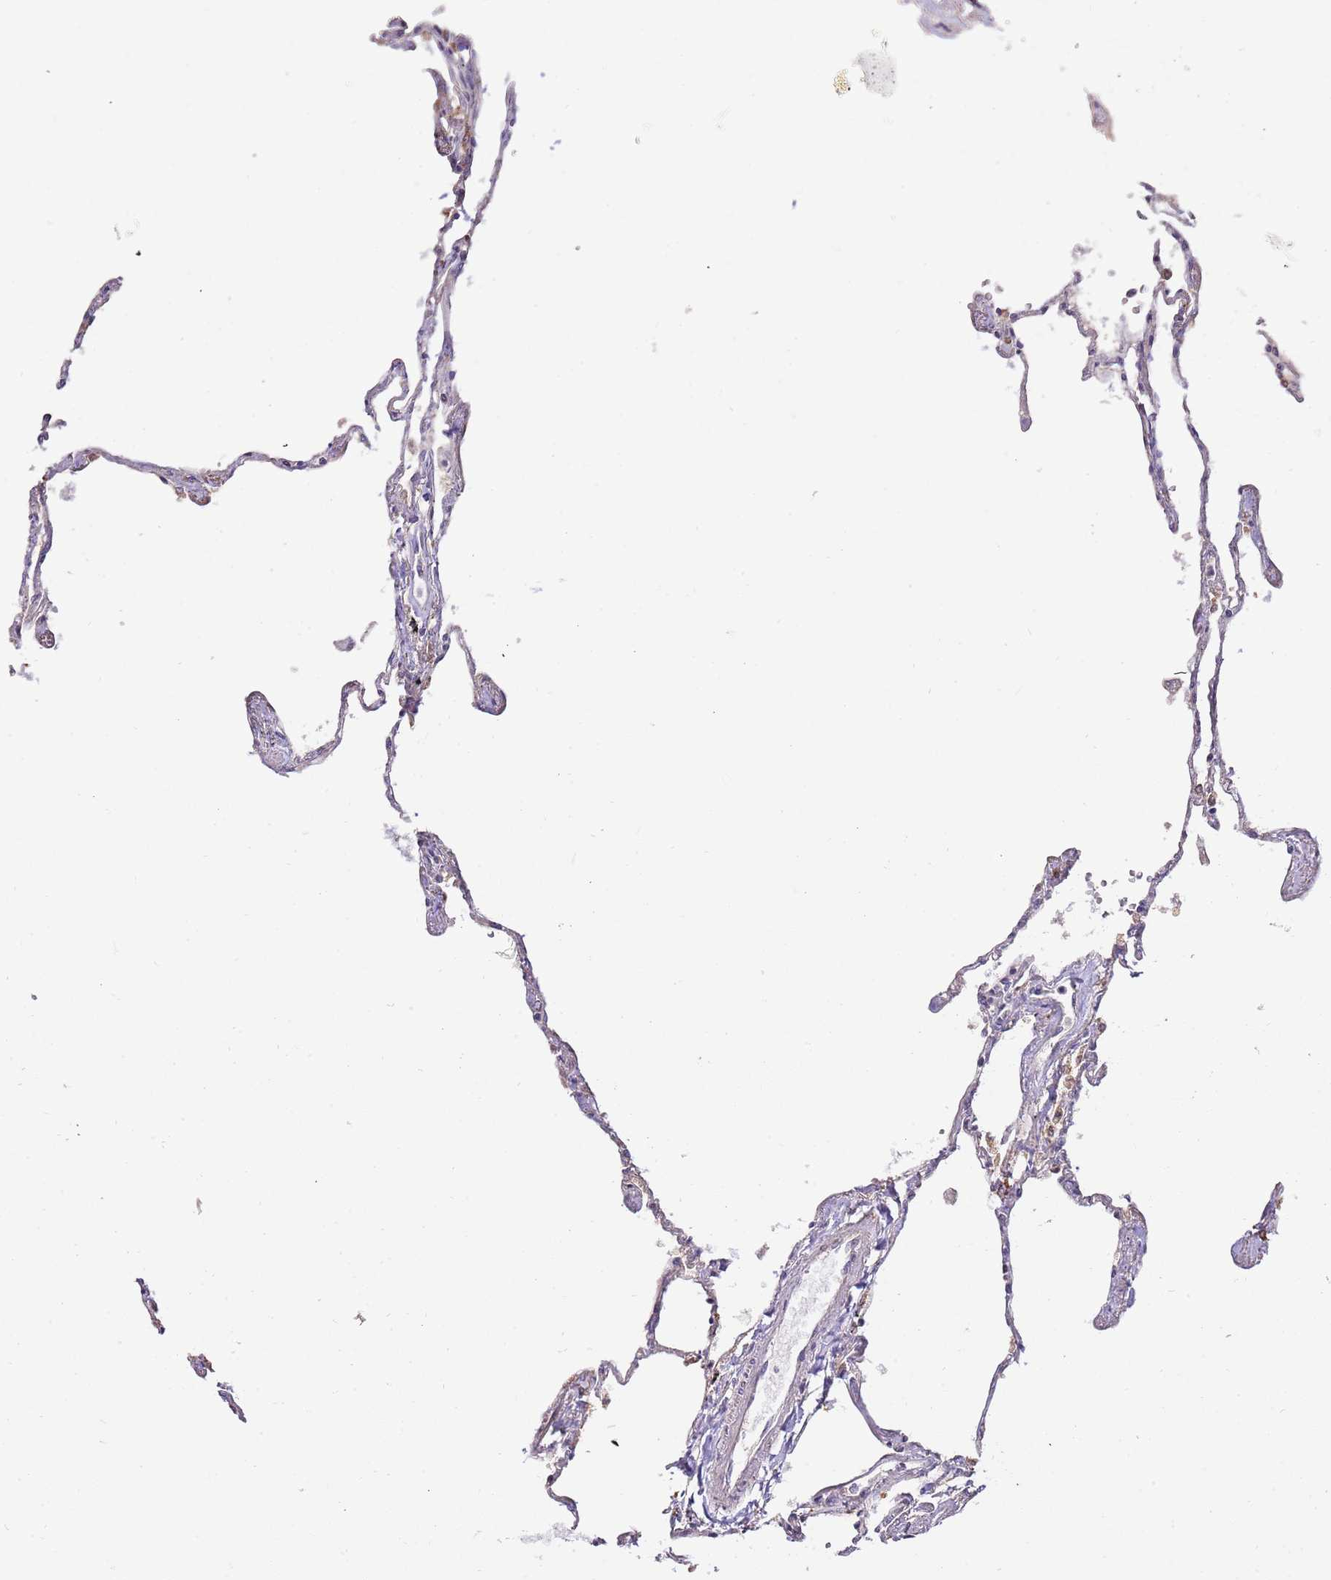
{"staining": {"intensity": "strong", "quantity": "25%-75%", "location": "nuclear"}, "tissue": "lung", "cell_type": "Alveolar cells", "image_type": "normal", "snomed": [{"axis": "morphology", "description": "Normal tissue, NOS"}, {"axis": "topography", "description": "Lung"}], "caption": "Immunohistochemical staining of unremarkable lung exhibits 25%-75% levels of strong nuclear protein staining in approximately 25%-75% of alveolar cells.", "gene": "RIF1", "patient": {"sex": "female", "age": 67}}